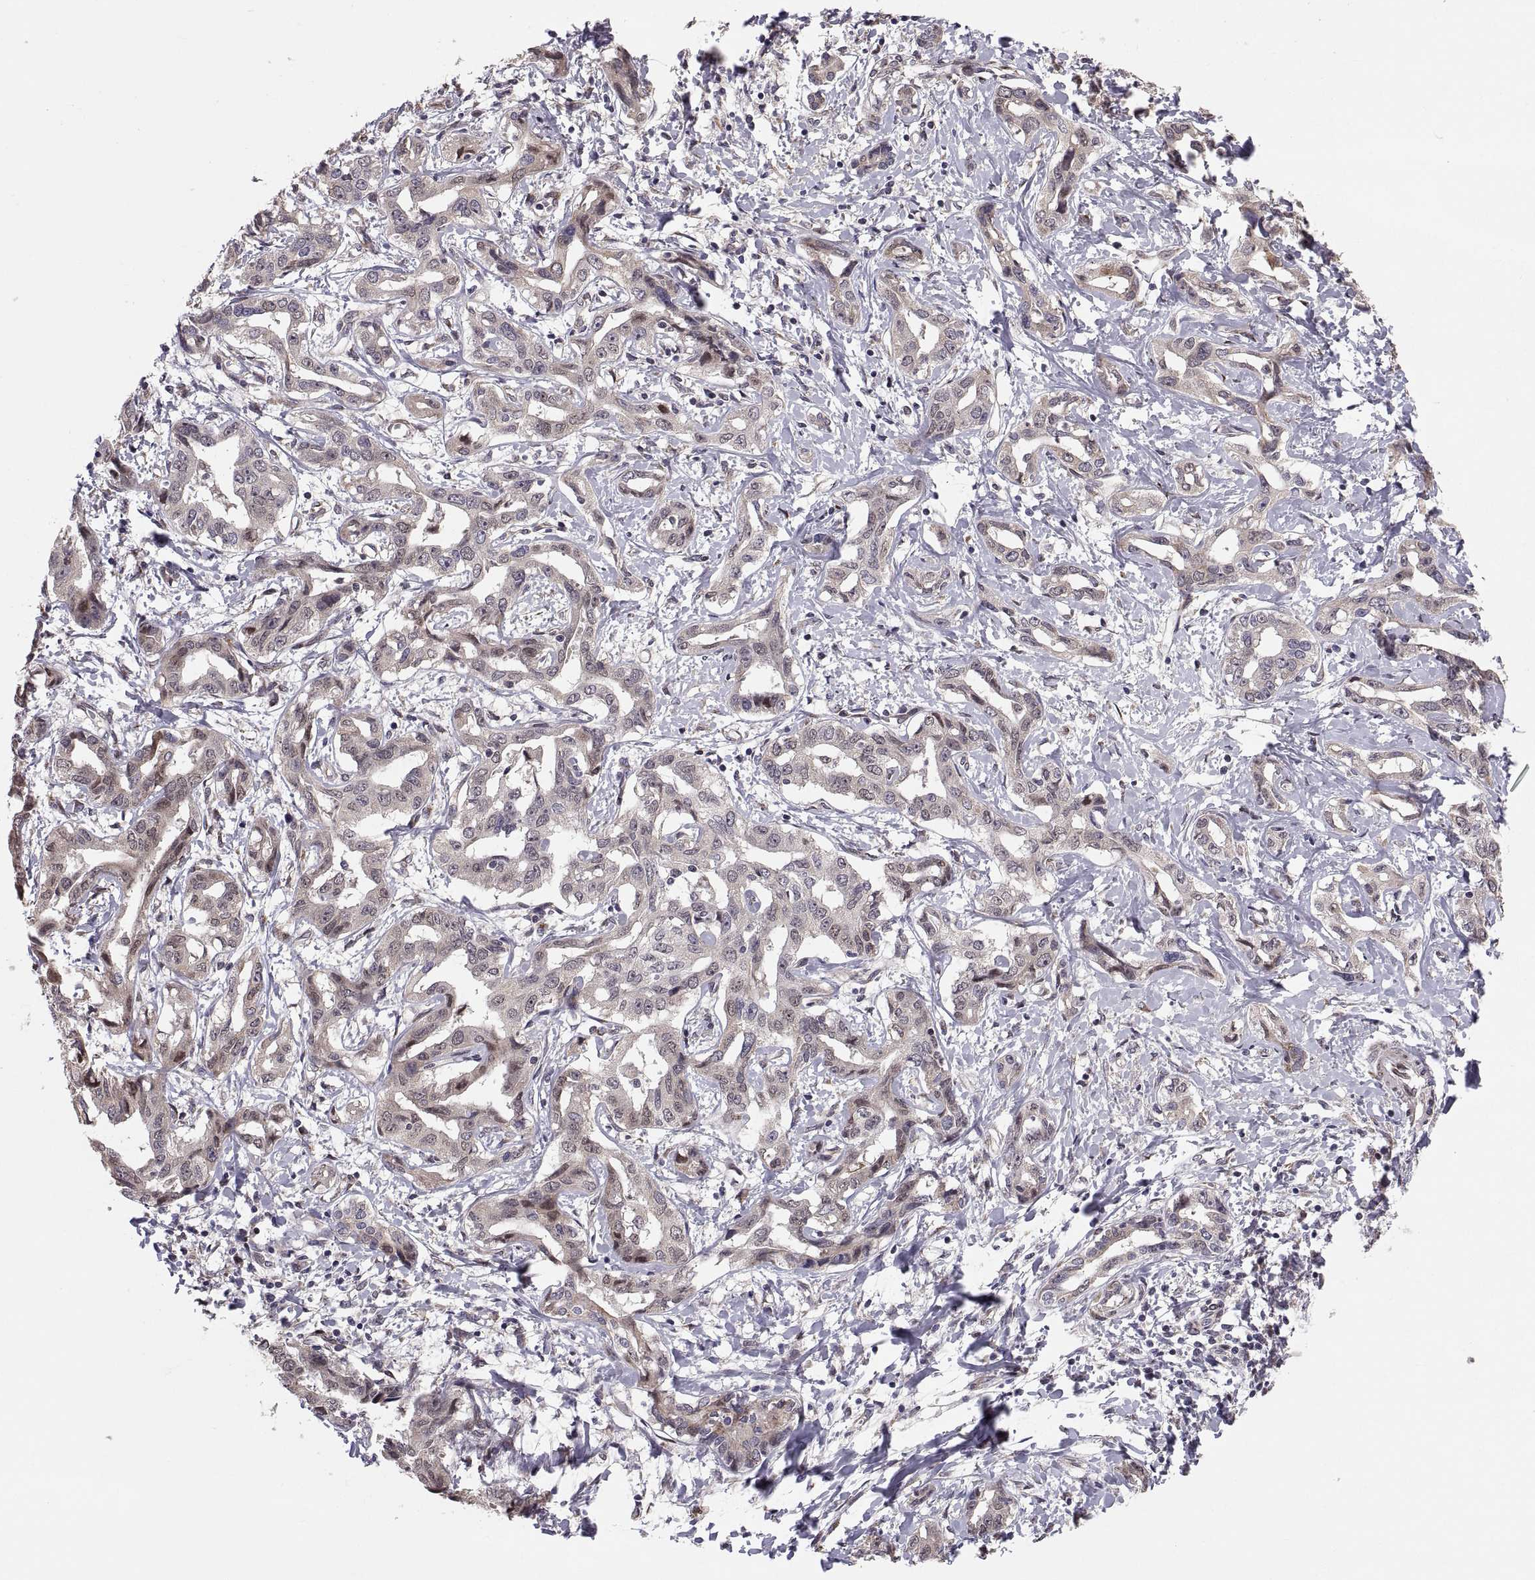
{"staining": {"intensity": "weak", "quantity": "25%-75%", "location": "cytoplasmic/membranous"}, "tissue": "liver cancer", "cell_type": "Tumor cells", "image_type": "cancer", "snomed": [{"axis": "morphology", "description": "Cholangiocarcinoma"}, {"axis": "topography", "description": "Liver"}], "caption": "Weak cytoplasmic/membranous protein staining is present in about 25%-75% of tumor cells in liver cancer.", "gene": "TESC", "patient": {"sex": "male", "age": 59}}